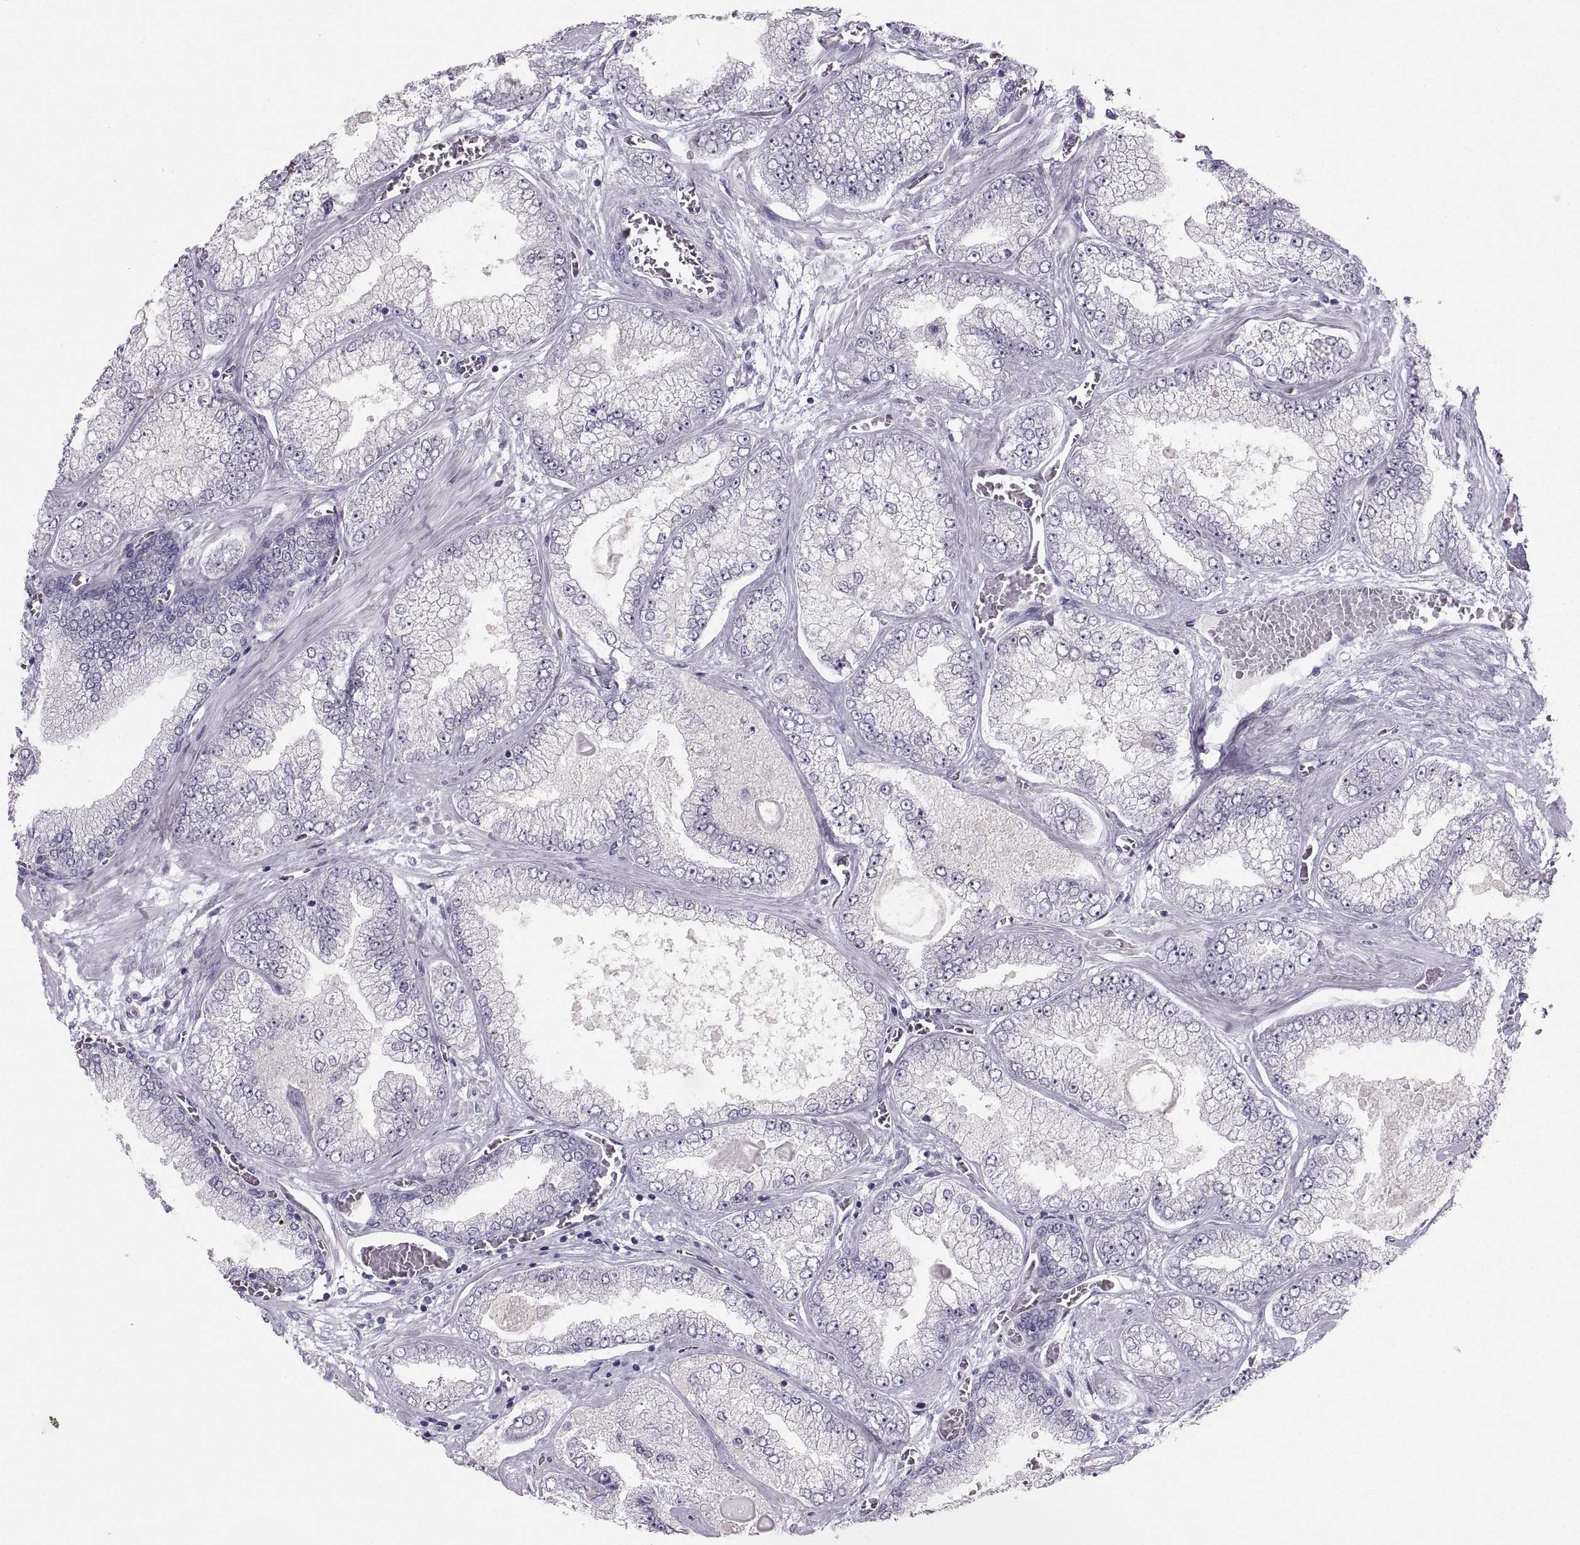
{"staining": {"intensity": "negative", "quantity": "none", "location": "none"}, "tissue": "prostate cancer", "cell_type": "Tumor cells", "image_type": "cancer", "snomed": [{"axis": "morphology", "description": "Adenocarcinoma, Low grade"}, {"axis": "topography", "description": "Prostate"}], "caption": "The histopathology image demonstrates no significant positivity in tumor cells of prostate cancer.", "gene": "SLC22A6", "patient": {"sex": "male", "age": 57}}